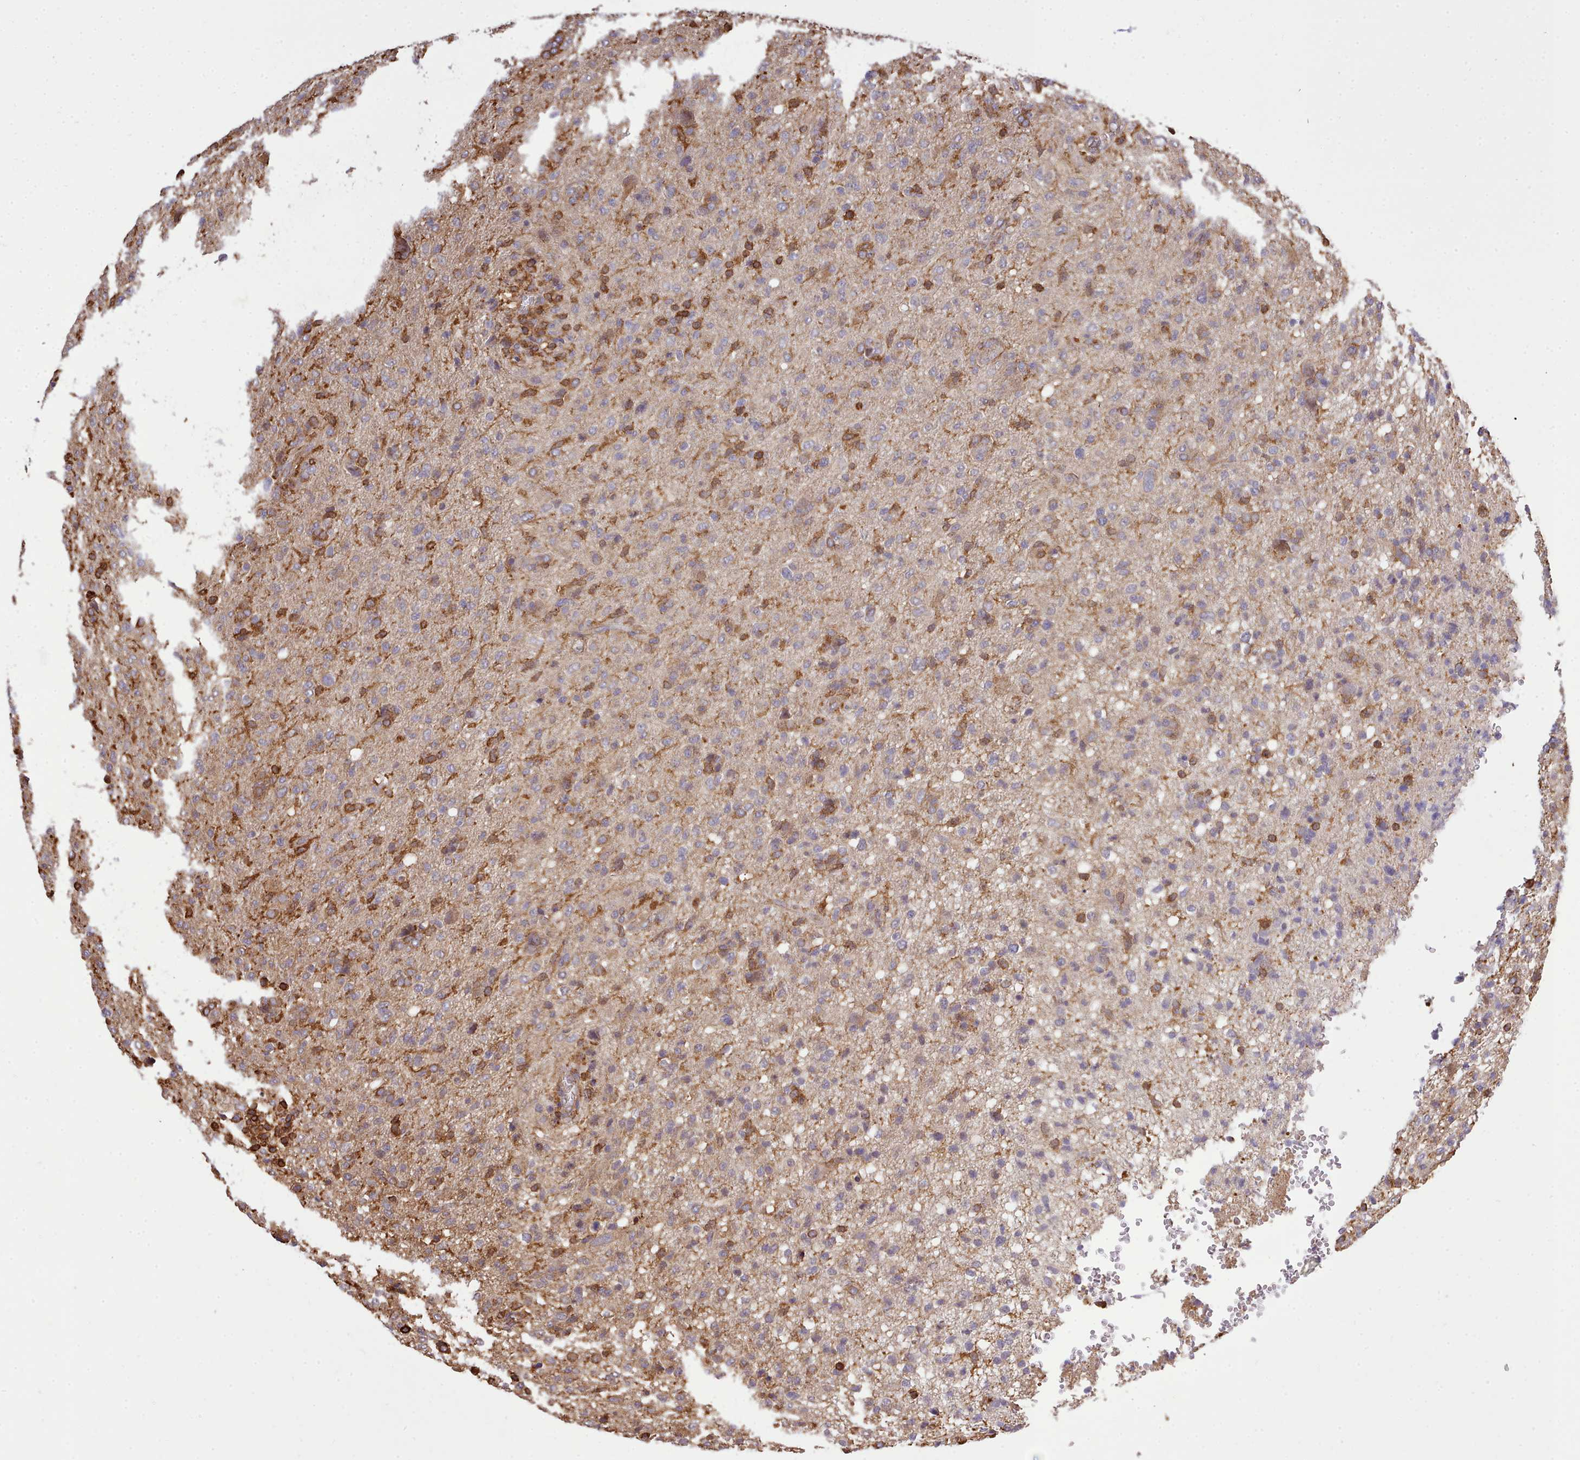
{"staining": {"intensity": "moderate", "quantity": "<25%", "location": "cytoplasmic/membranous"}, "tissue": "glioma", "cell_type": "Tumor cells", "image_type": "cancer", "snomed": [{"axis": "morphology", "description": "Glioma, malignant, High grade"}, {"axis": "topography", "description": "Brain"}], "caption": "Brown immunohistochemical staining in glioma exhibits moderate cytoplasmic/membranous staining in about <25% of tumor cells.", "gene": "CAPZA1", "patient": {"sex": "female", "age": 57}}